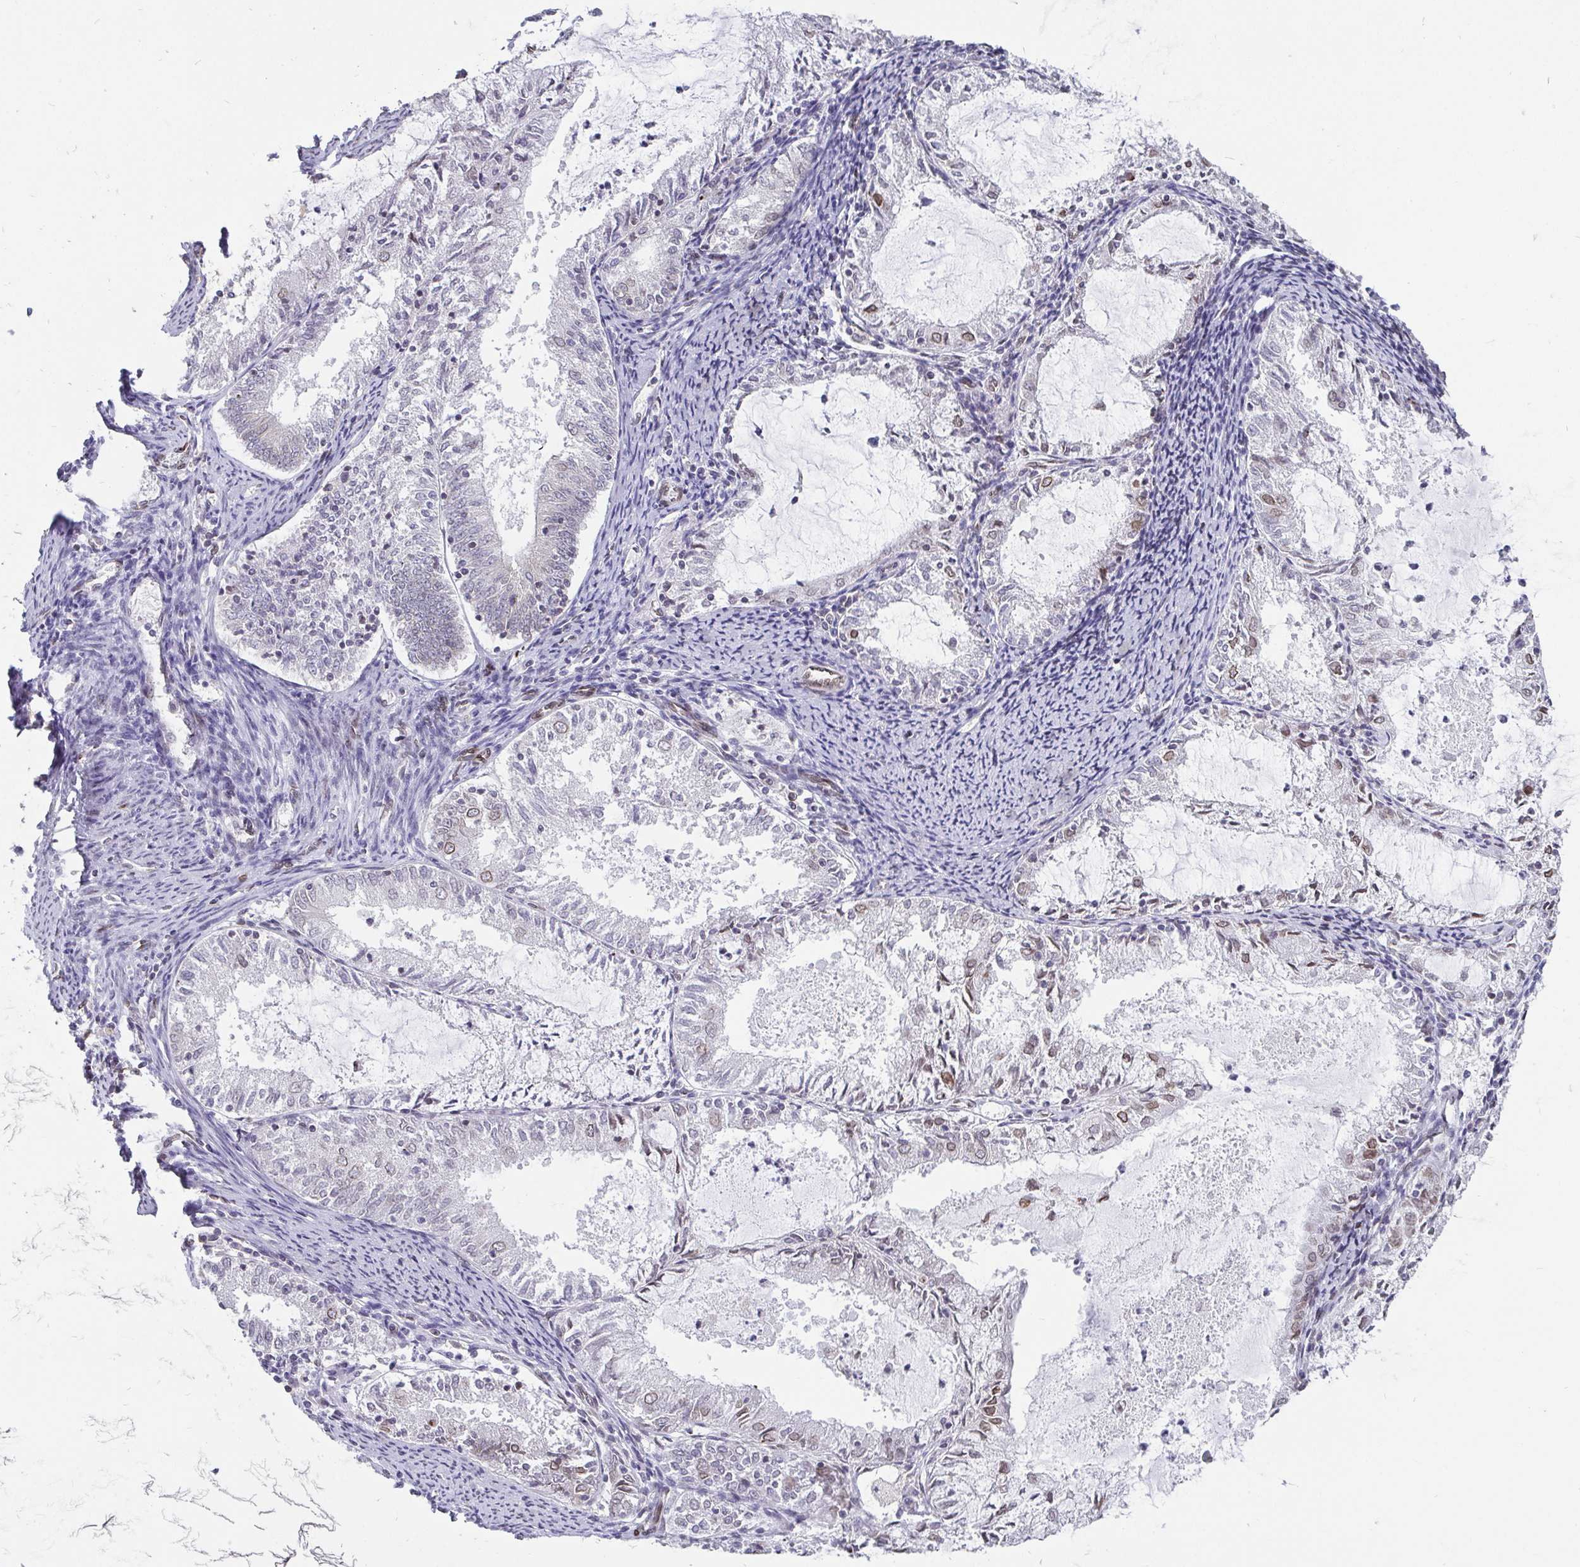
{"staining": {"intensity": "strong", "quantity": "<25%", "location": "cytoplasmic/membranous,nuclear"}, "tissue": "endometrial cancer", "cell_type": "Tumor cells", "image_type": "cancer", "snomed": [{"axis": "morphology", "description": "Adenocarcinoma, NOS"}, {"axis": "topography", "description": "Endometrium"}], "caption": "Immunohistochemistry (IHC) (DAB (3,3'-diaminobenzidine)) staining of adenocarcinoma (endometrial) exhibits strong cytoplasmic/membranous and nuclear protein positivity in about <25% of tumor cells.", "gene": "EMD", "patient": {"sex": "female", "age": 57}}